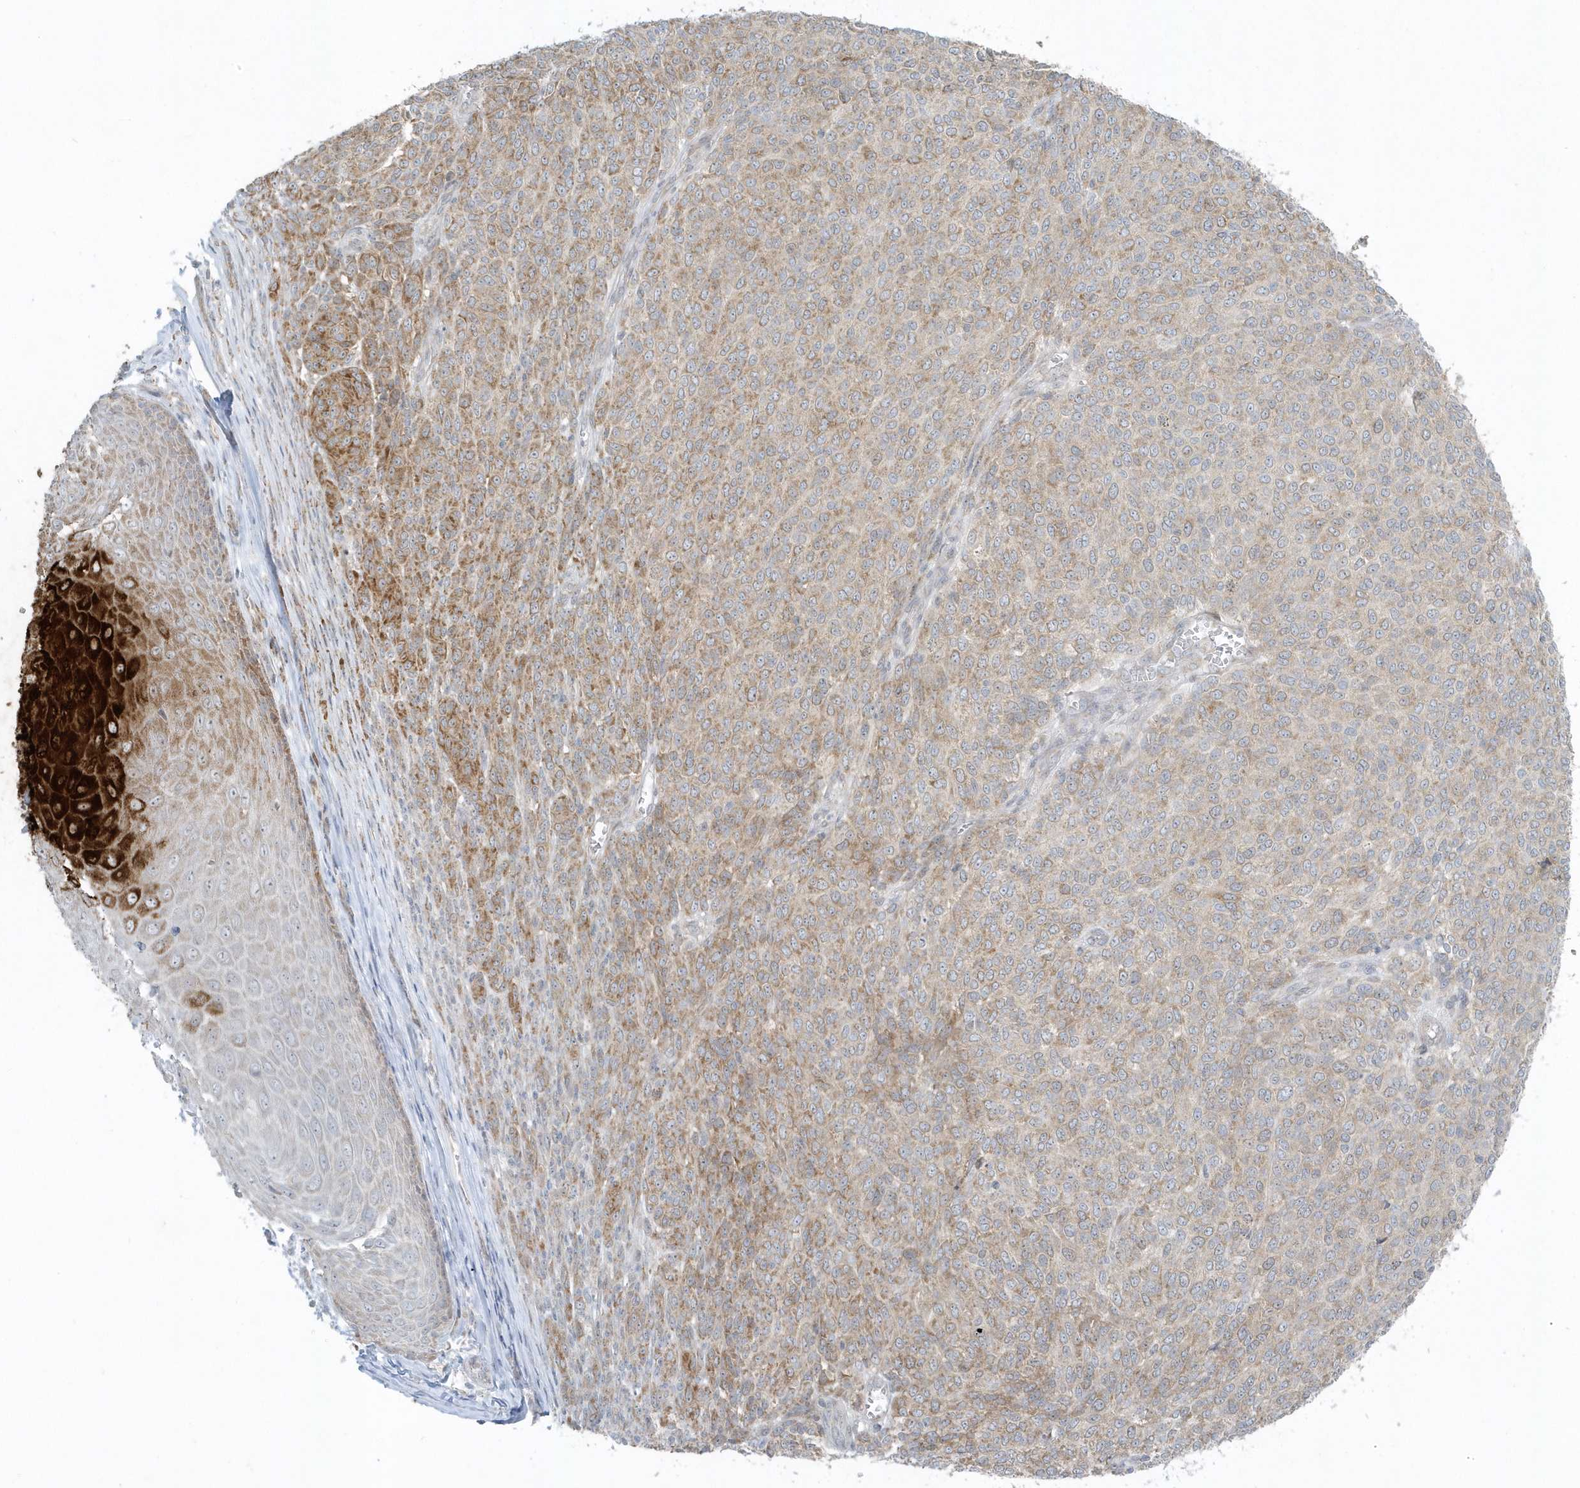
{"staining": {"intensity": "moderate", "quantity": "25%-75%", "location": "cytoplasmic/membranous"}, "tissue": "melanoma", "cell_type": "Tumor cells", "image_type": "cancer", "snomed": [{"axis": "morphology", "description": "Malignant melanoma, NOS"}, {"axis": "topography", "description": "Skin"}], "caption": "A micrograph showing moderate cytoplasmic/membranous positivity in about 25%-75% of tumor cells in malignant melanoma, as visualized by brown immunohistochemical staining.", "gene": "SCN3A", "patient": {"sex": "male", "age": 49}}